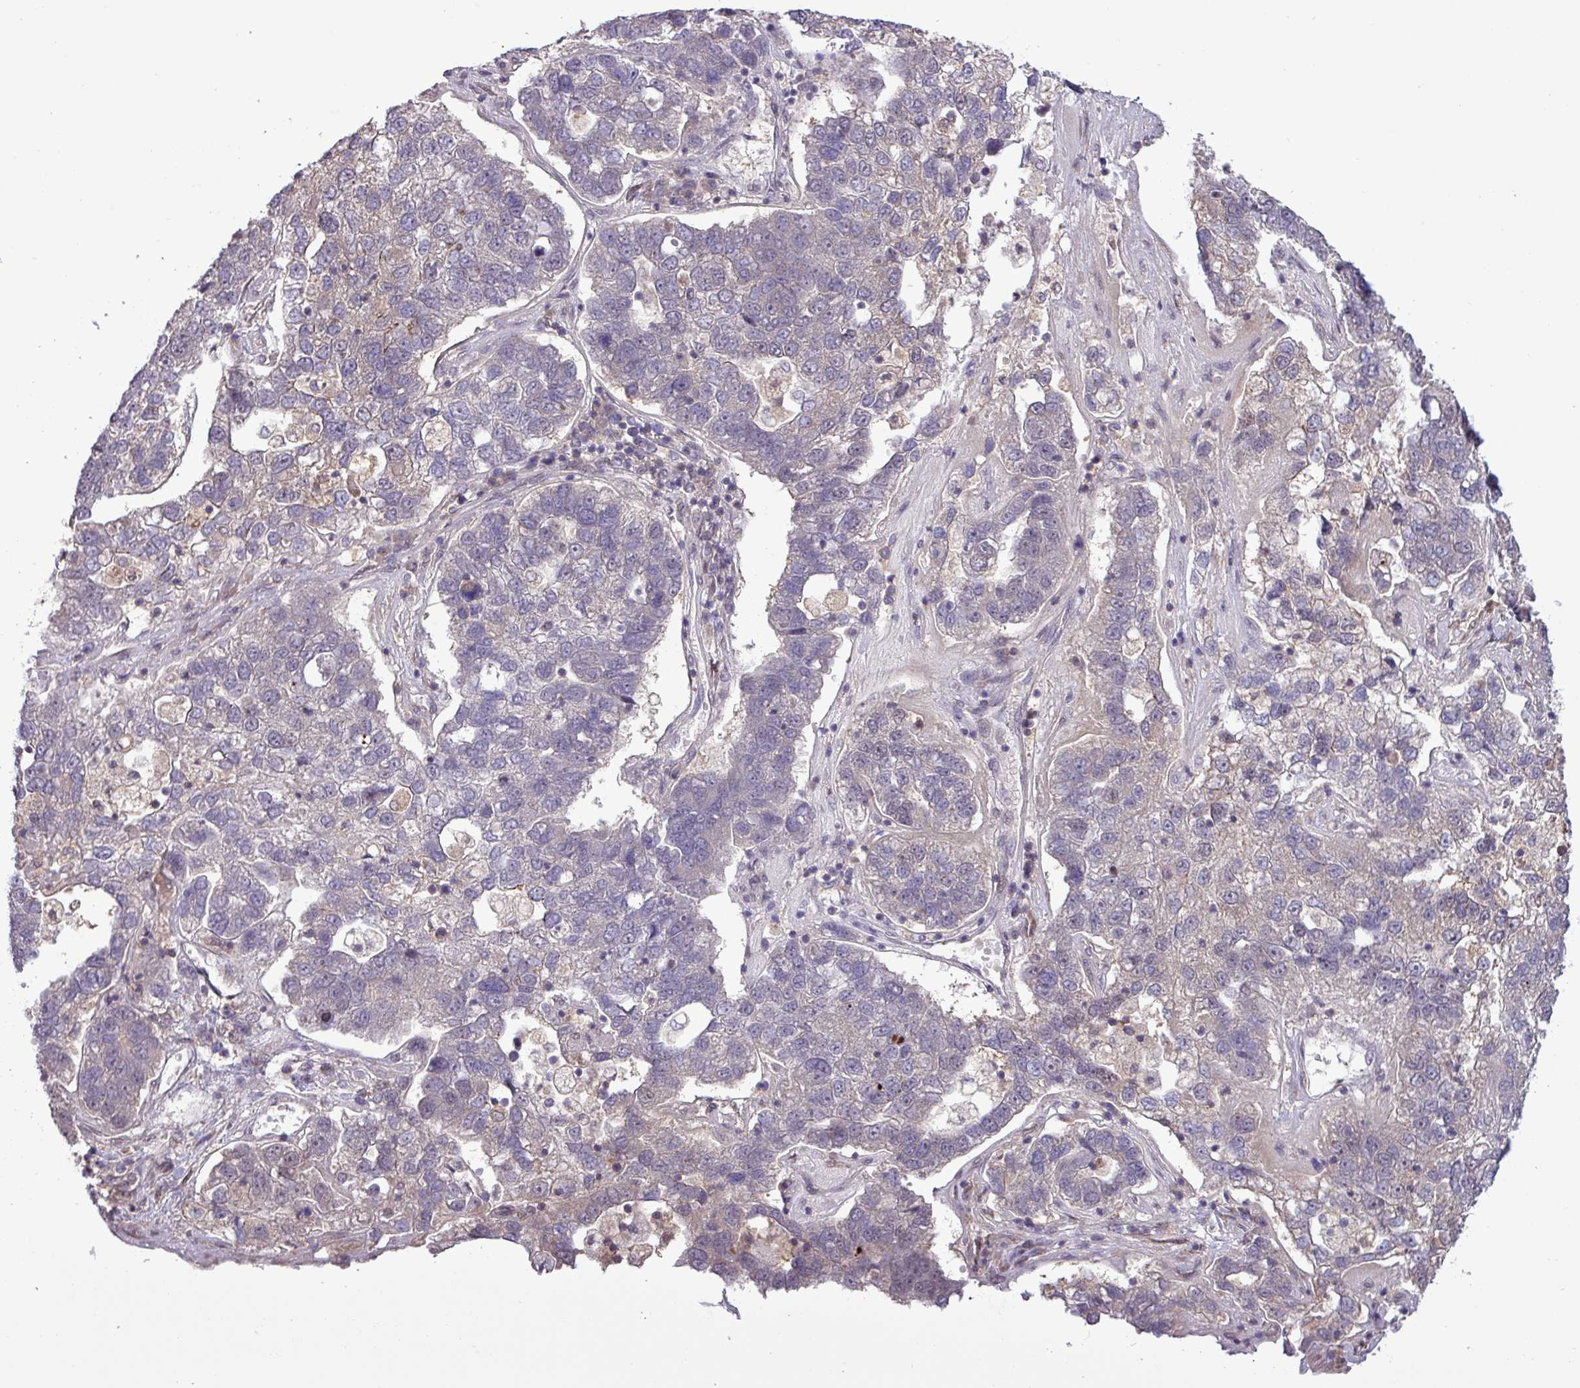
{"staining": {"intensity": "negative", "quantity": "none", "location": "none"}, "tissue": "pancreatic cancer", "cell_type": "Tumor cells", "image_type": "cancer", "snomed": [{"axis": "morphology", "description": "Adenocarcinoma, NOS"}, {"axis": "topography", "description": "Pancreas"}], "caption": "Histopathology image shows no significant protein positivity in tumor cells of adenocarcinoma (pancreatic).", "gene": "RIPPLY1", "patient": {"sex": "female", "age": 61}}